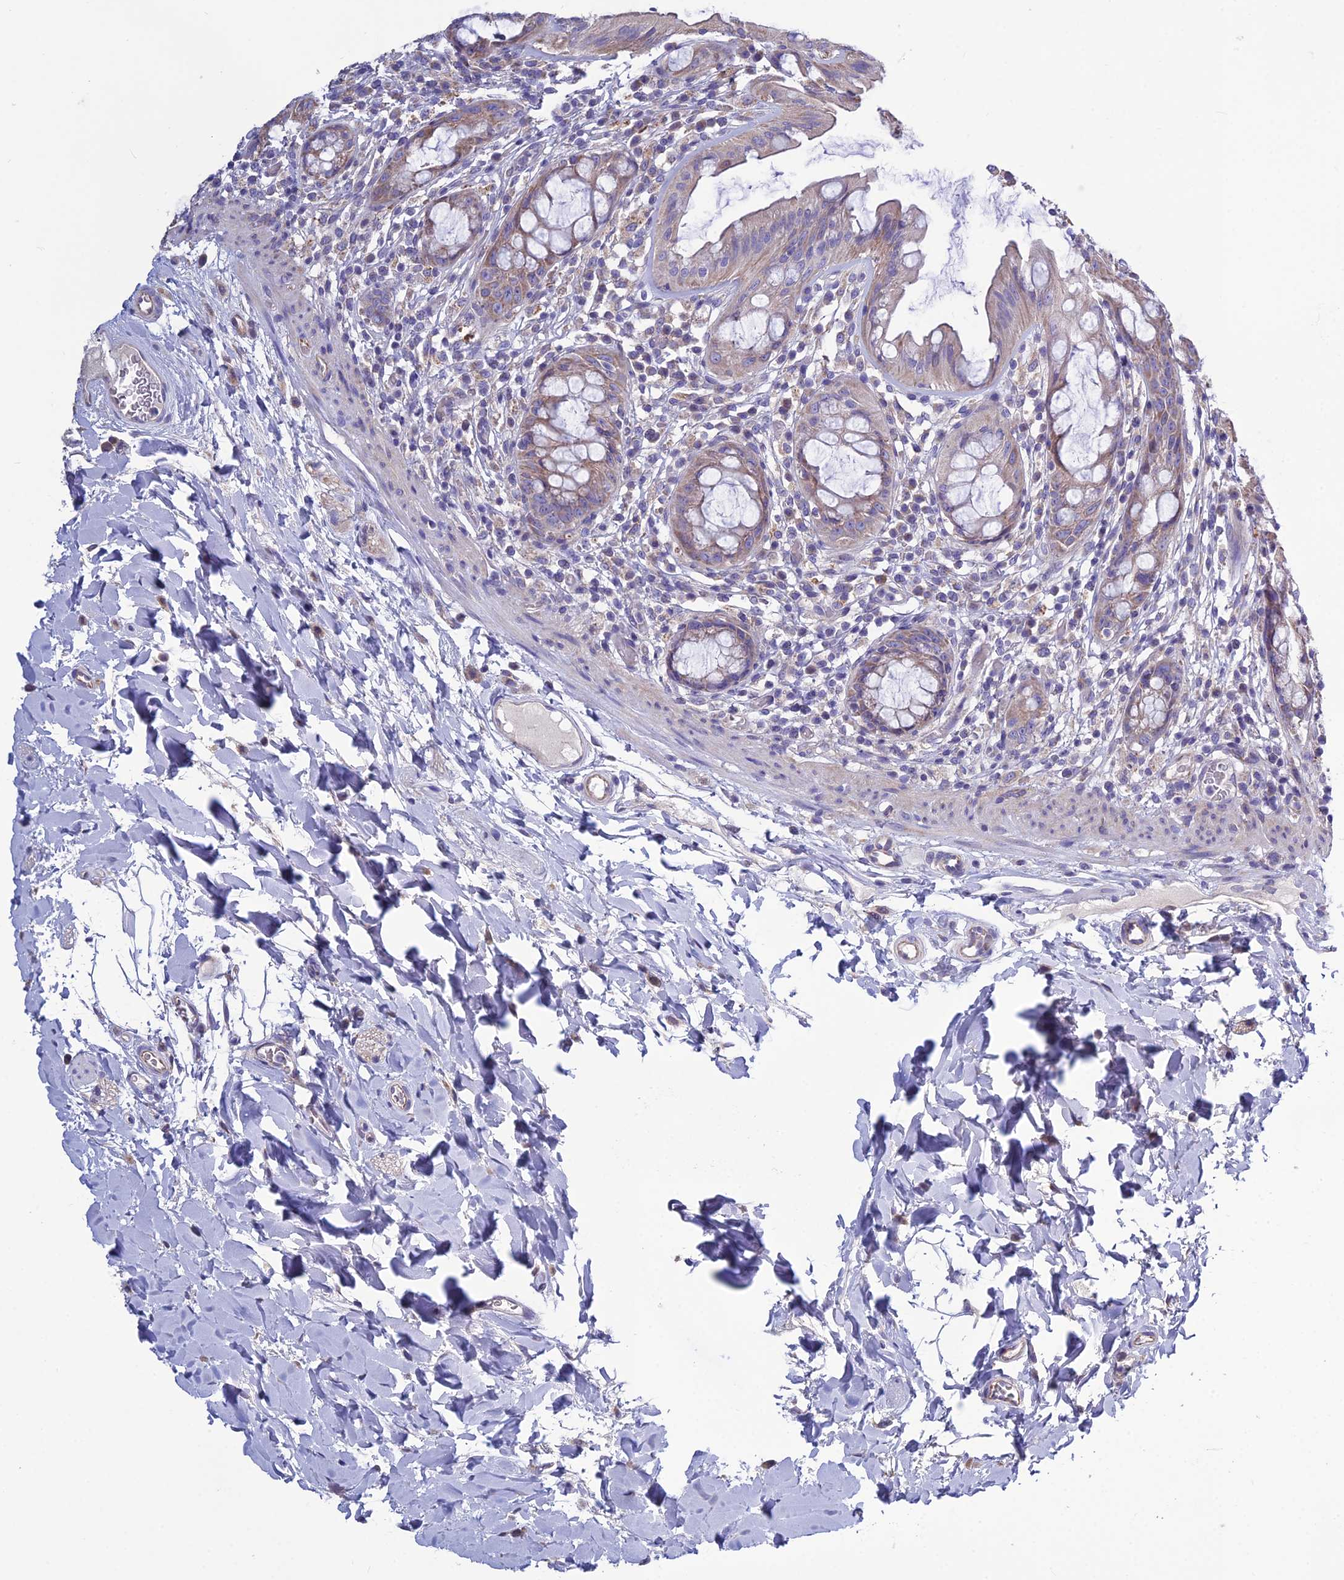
{"staining": {"intensity": "moderate", "quantity": "25%-75%", "location": "cytoplasmic/membranous"}, "tissue": "rectum", "cell_type": "Glandular cells", "image_type": "normal", "snomed": [{"axis": "morphology", "description": "Normal tissue, NOS"}, {"axis": "topography", "description": "Rectum"}], "caption": "Glandular cells exhibit moderate cytoplasmic/membranous staining in about 25%-75% of cells in unremarkable rectum. (DAB IHC, brown staining for protein, blue staining for nuclei).", "gene": "BHMT2", "patient": {"sex": "female", "age": 57}}